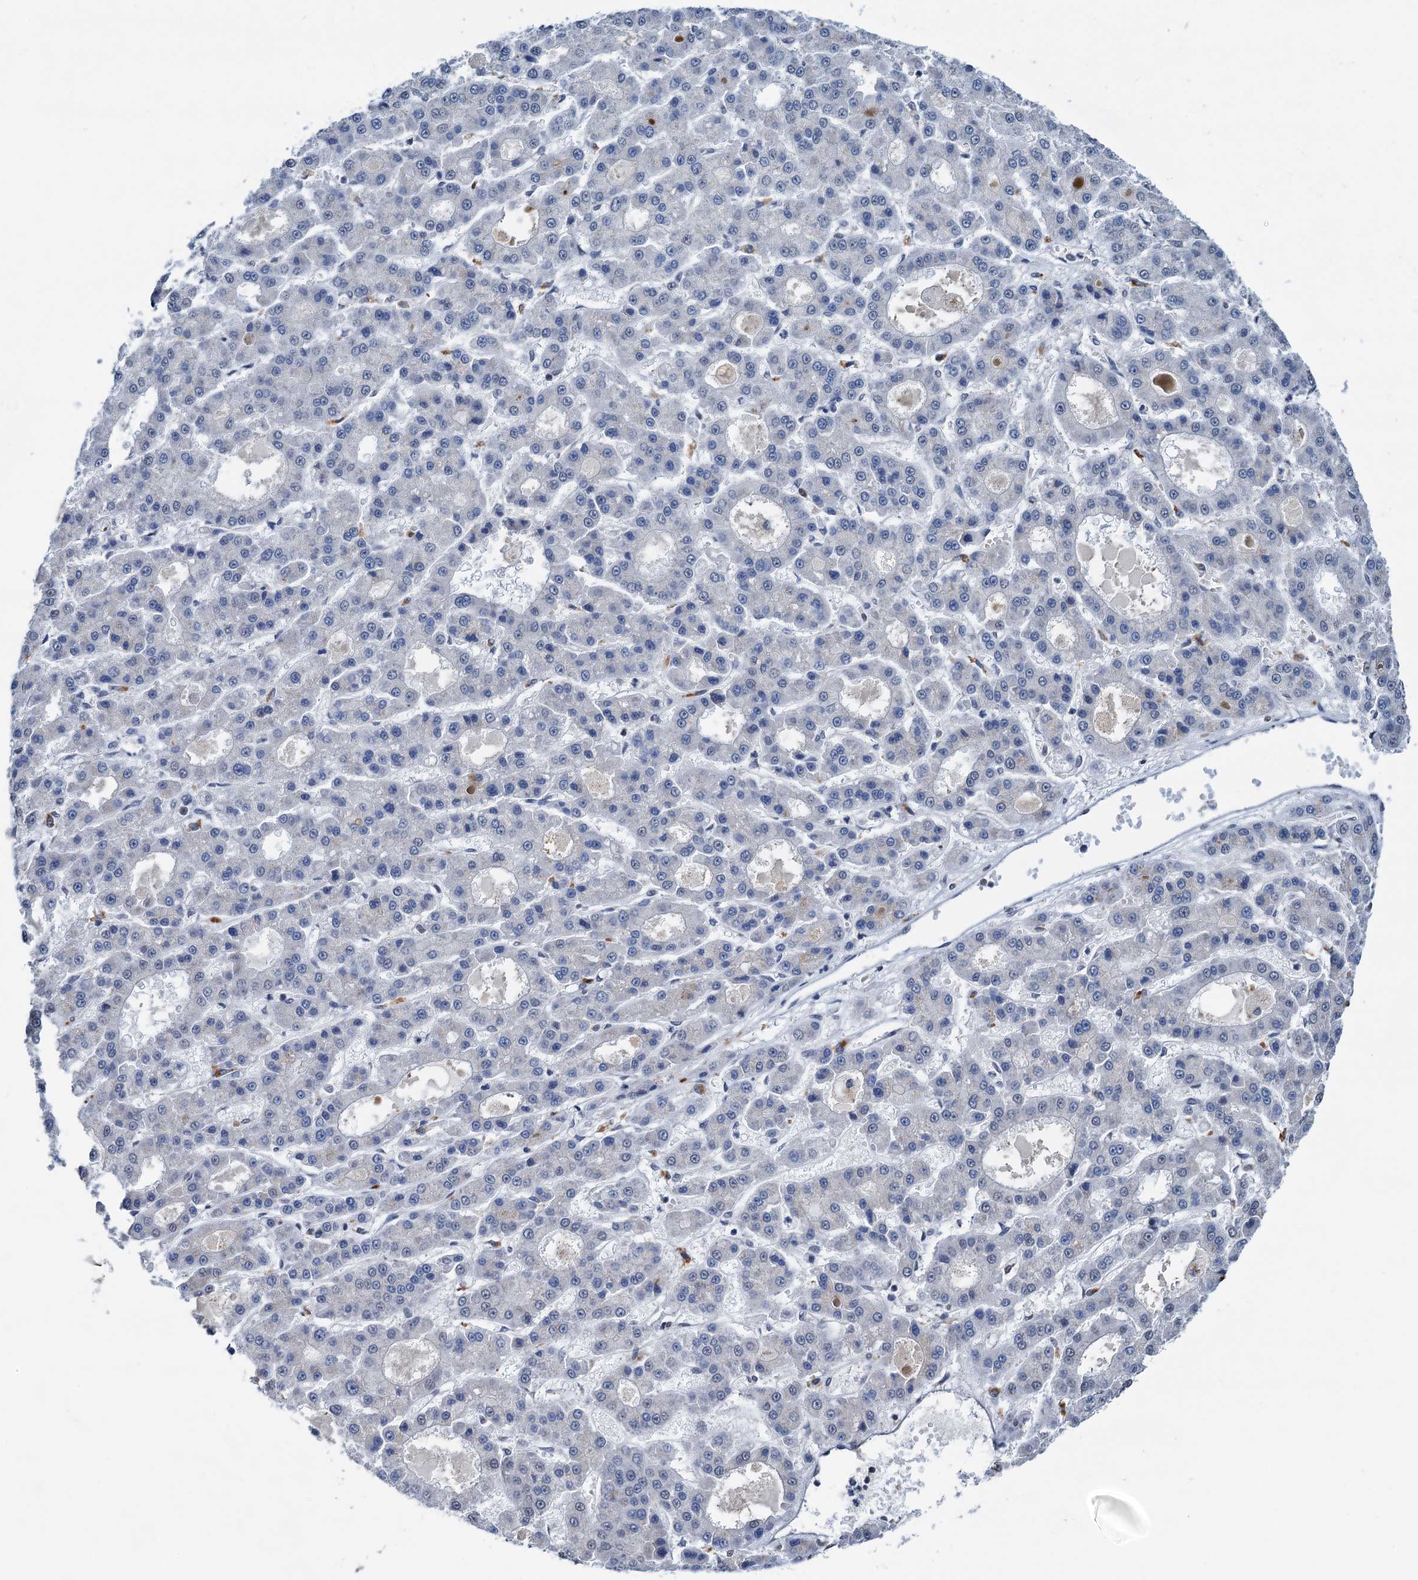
{"staining": {"intensity": "negative", "quantity": "none", "location": "none"}, "tissue": "liver cancer", "cell_type": "Tumor cells", "image_type": "cancer", "snomed": [{"axis": "morphology", "description": "Carcinoma, Hepatocellular, NOS"}, {"axis": "topography", "description": "Liver"}], "caption": "IHC photomicrograph of neoplastic tissue: human liver cancer (hepatocellular carcinoma) stained with DAB (3,3'-diaminobenzidine) demonstrates no significant protein positivity in tumor cells.", "gene": "SHLD1", "patient": {"sex": "male", "age": 70}}